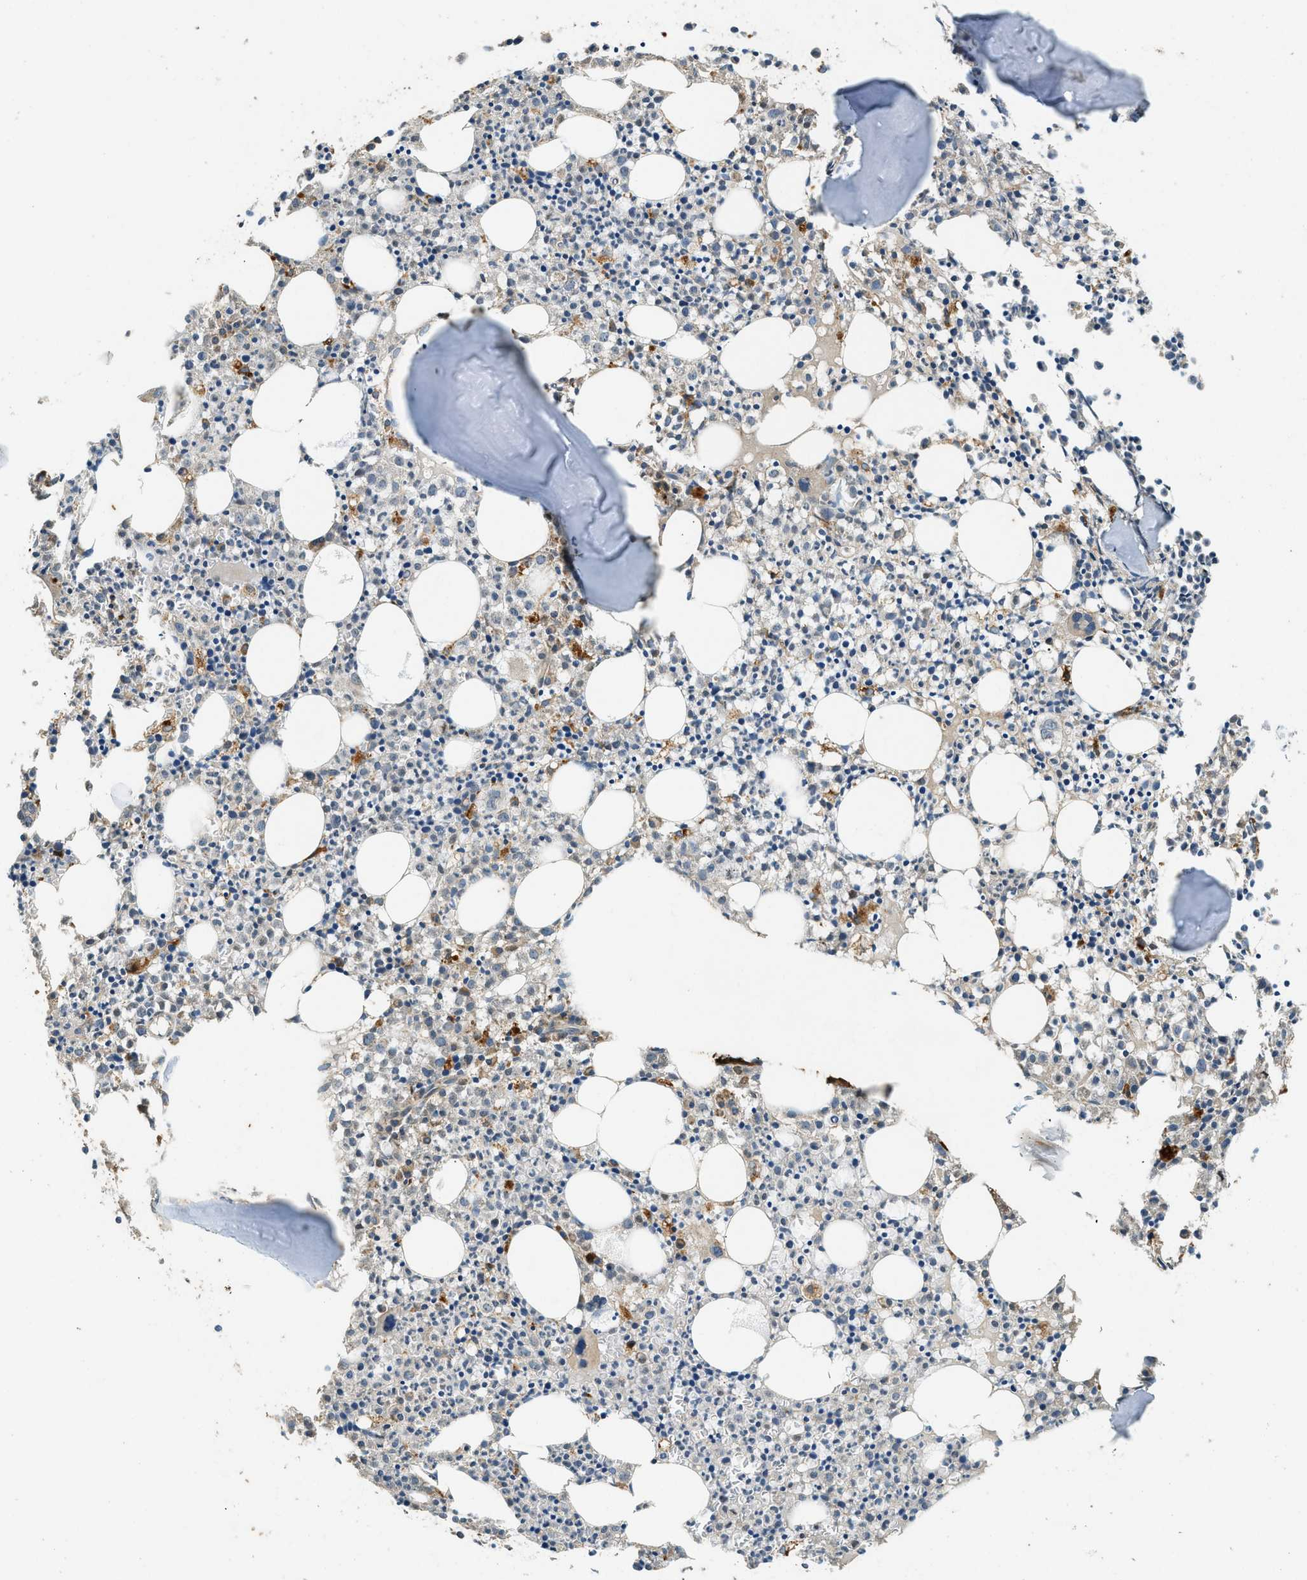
{"staining": {"intensity": "moderate", "quantity": "25%-75%", "location": "cytoplasmic/membranous"}, "tissue": "bone marrow", "cell_type": "Hematopoietic cells", "image_type": "normal", "snomed": [{"axis": "morphology", "description": "Normal tissue, NOS"}, {"axis": "morphology", "description": "Inflammation, NOS"}, {"axis": "topography", "description": "Bone marrow"}], "caption": "Moderate cytoplasmic/membranous staining for a protein is appreciated in approximately 25%-75% of hematopoietic cells of unremarkable bone marrow using immunohistochemistry (IHC).", "gene": "CTSB", "patient": {"sex": "male", "age": 25}}